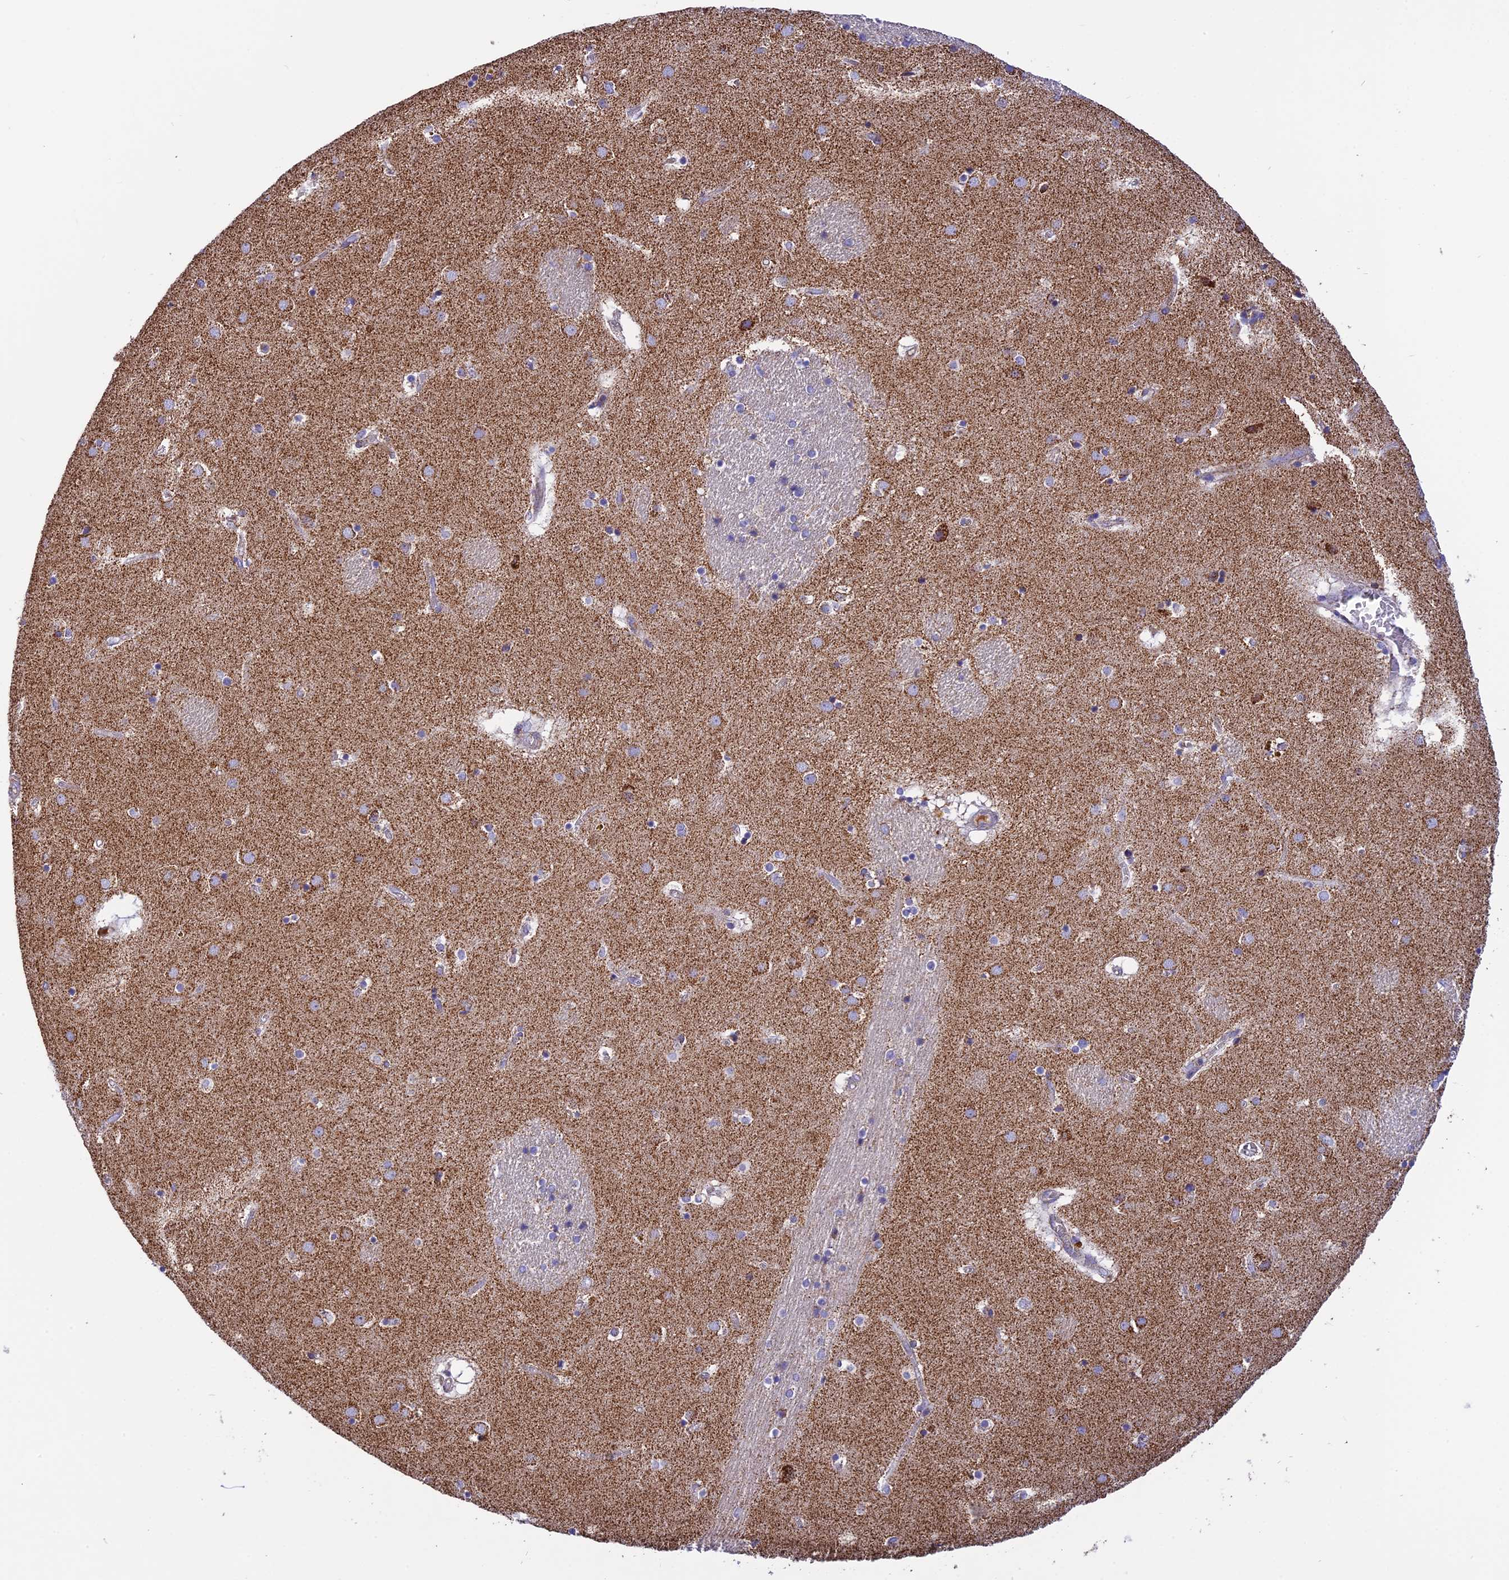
{"staining": {"intensity": "moderate", "quantity": "<25%", "location": "cytoplasmic/membranous"}, "tissue": "caudate", "cell_type": "Glial cells", "image_type": "normal", "snomed": [{"axis": "morphology", "description": "Normal tissue, NOS"}, {"axis": "topography", "description": "Lateral ventricle wall"}], "caption": "A high-resolution histopathology image shows immunohistochemistry staining of benign caudate, which exhibits moderate cytoplasmic/membranous expression in about <25% of glial cells.", "gene": "KCNG1", "patient": {"sex": "male", "age": 70}}